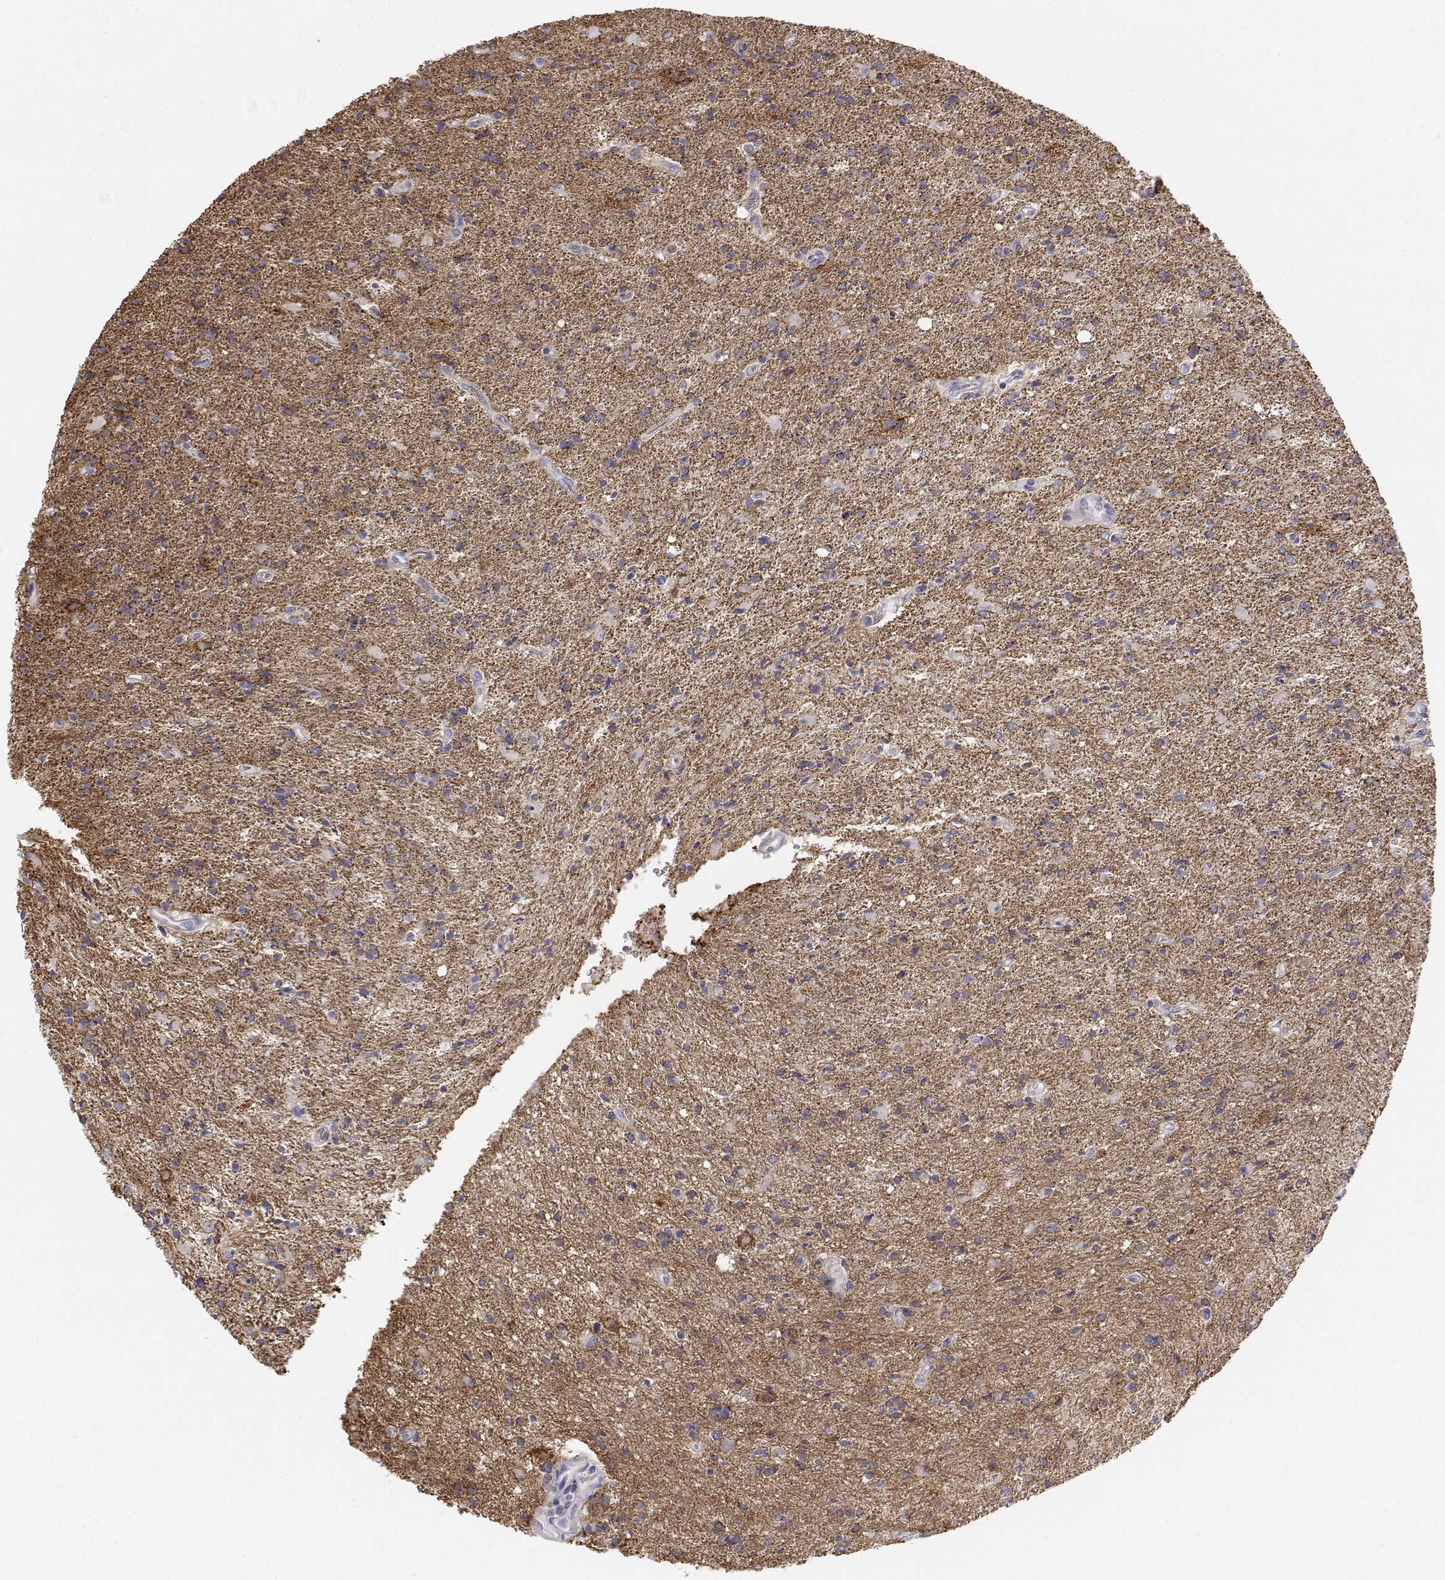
{"staining": {"intensity": "negative", "quantity": "none", "location": "none"}, "tissue": "glioma", "cell_type": "Tumor cells", "image_type": "cancer", "snomed": [{"axis": "morphology", "description": "Glioma, malignant, High grade"}, {"axis": "topography", "description": "Cerebral cortex"}], "caption": "A high-resolution histopathology image shows immunohistochemistry staining of malignant glioma (high-grade), which reveals no significant positivity in tumor cells.", "gene": "CADM1", "patient": {"sex": "male", "age": 70}}